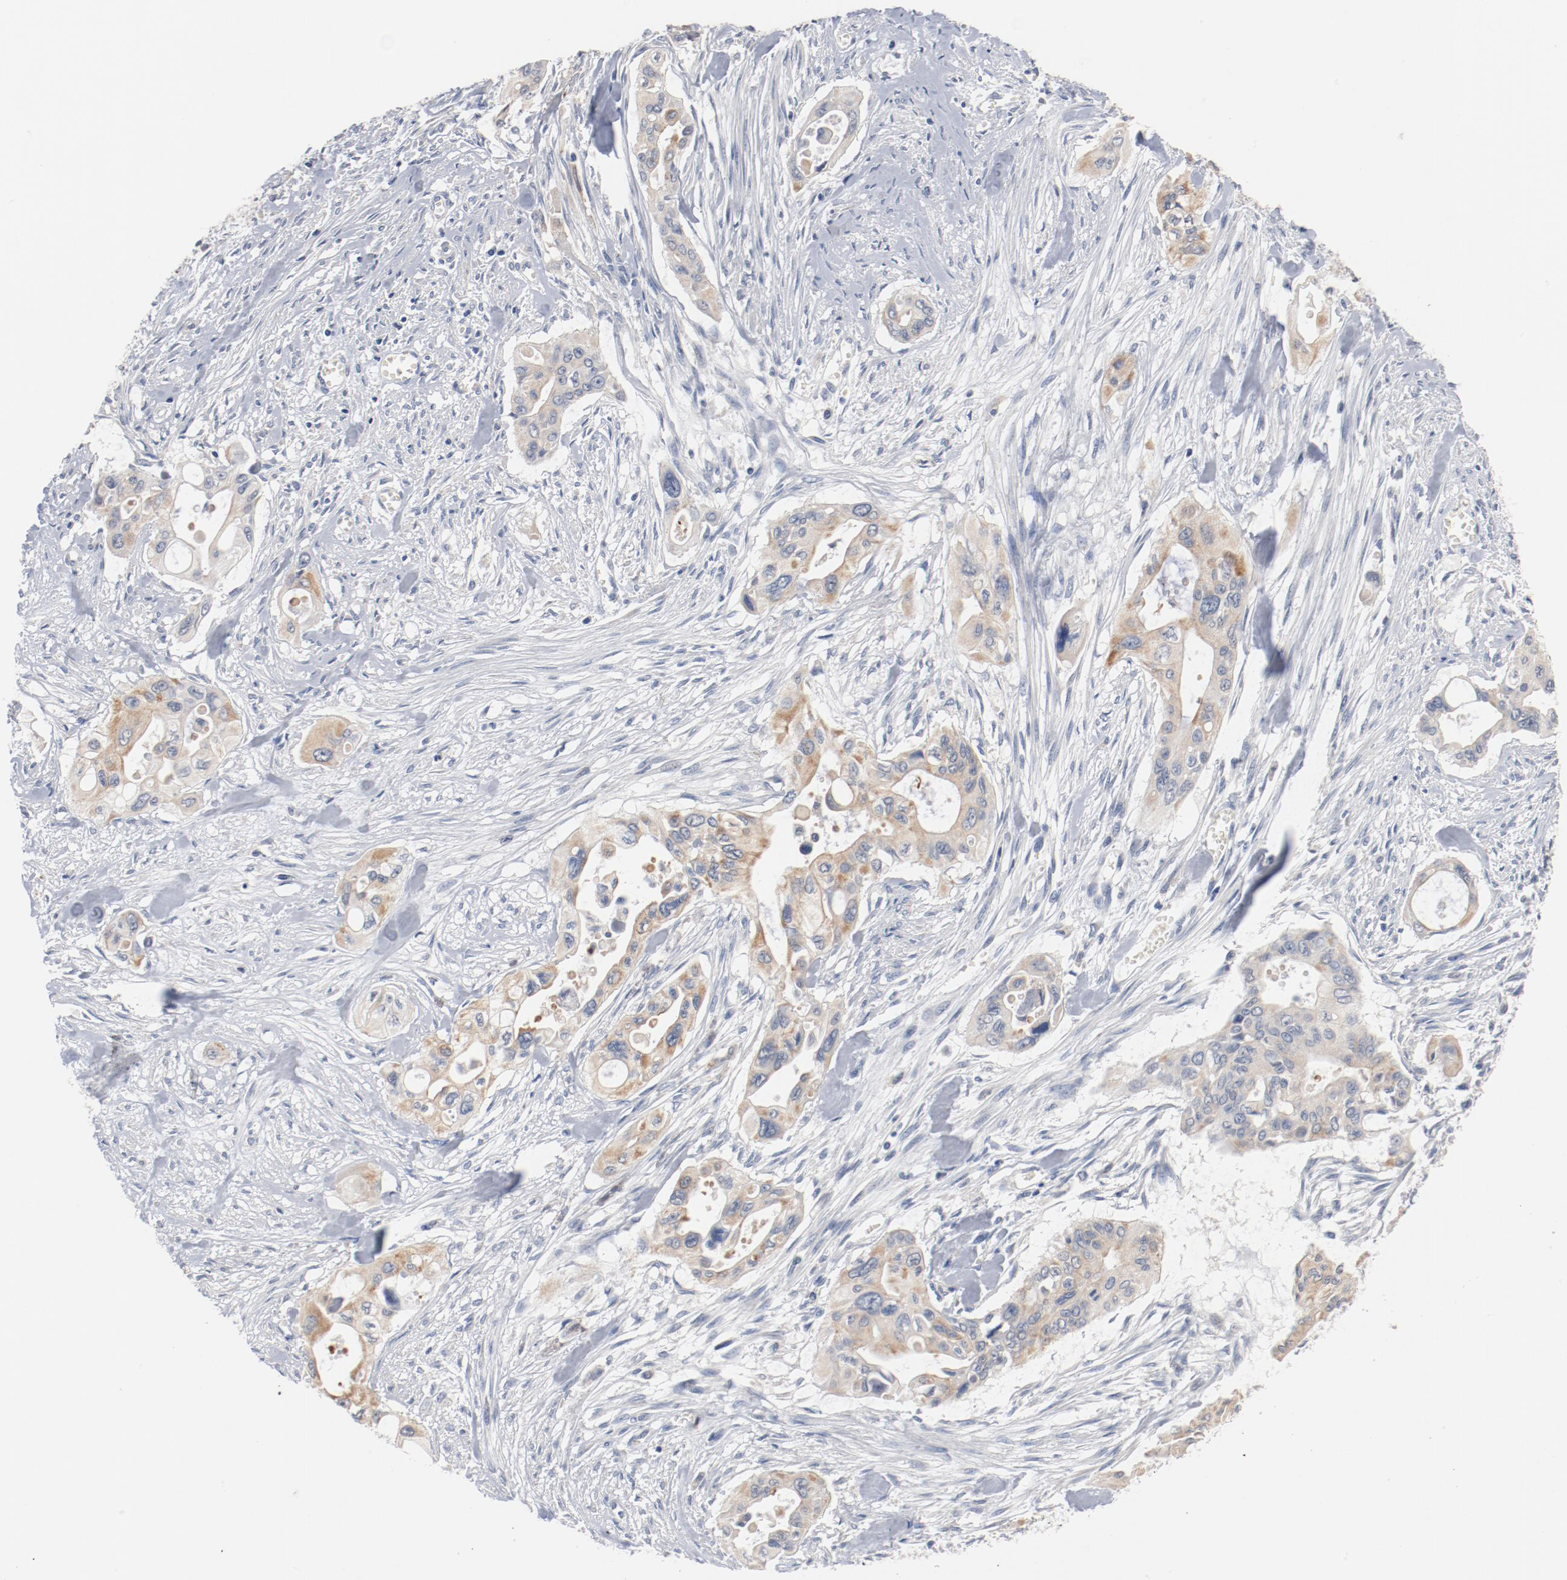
{"staining": {"intensity": "weak", "quantity": "25%-75%", "location": "cytoplasmic/membranous"}, "tissue": "pancreatic cancer", "cell_type": "Tumor cells", "image_type": "cancer", "snomed": [{"axis": "morphology", "description": "Adenocarcinoma, NOS"}, {"axis": "topography", "description": "Pancreas"}], "caption": "High-power microscopy captured an immunohistochemistry (IHC) histopathology image of pancreatic cancer, revealing weak cytoplasmic/membranous staining in about 25%-75% of tumor cells.", "gene": "ERICH1", "patient": {"sex": "male", "age": 77}}